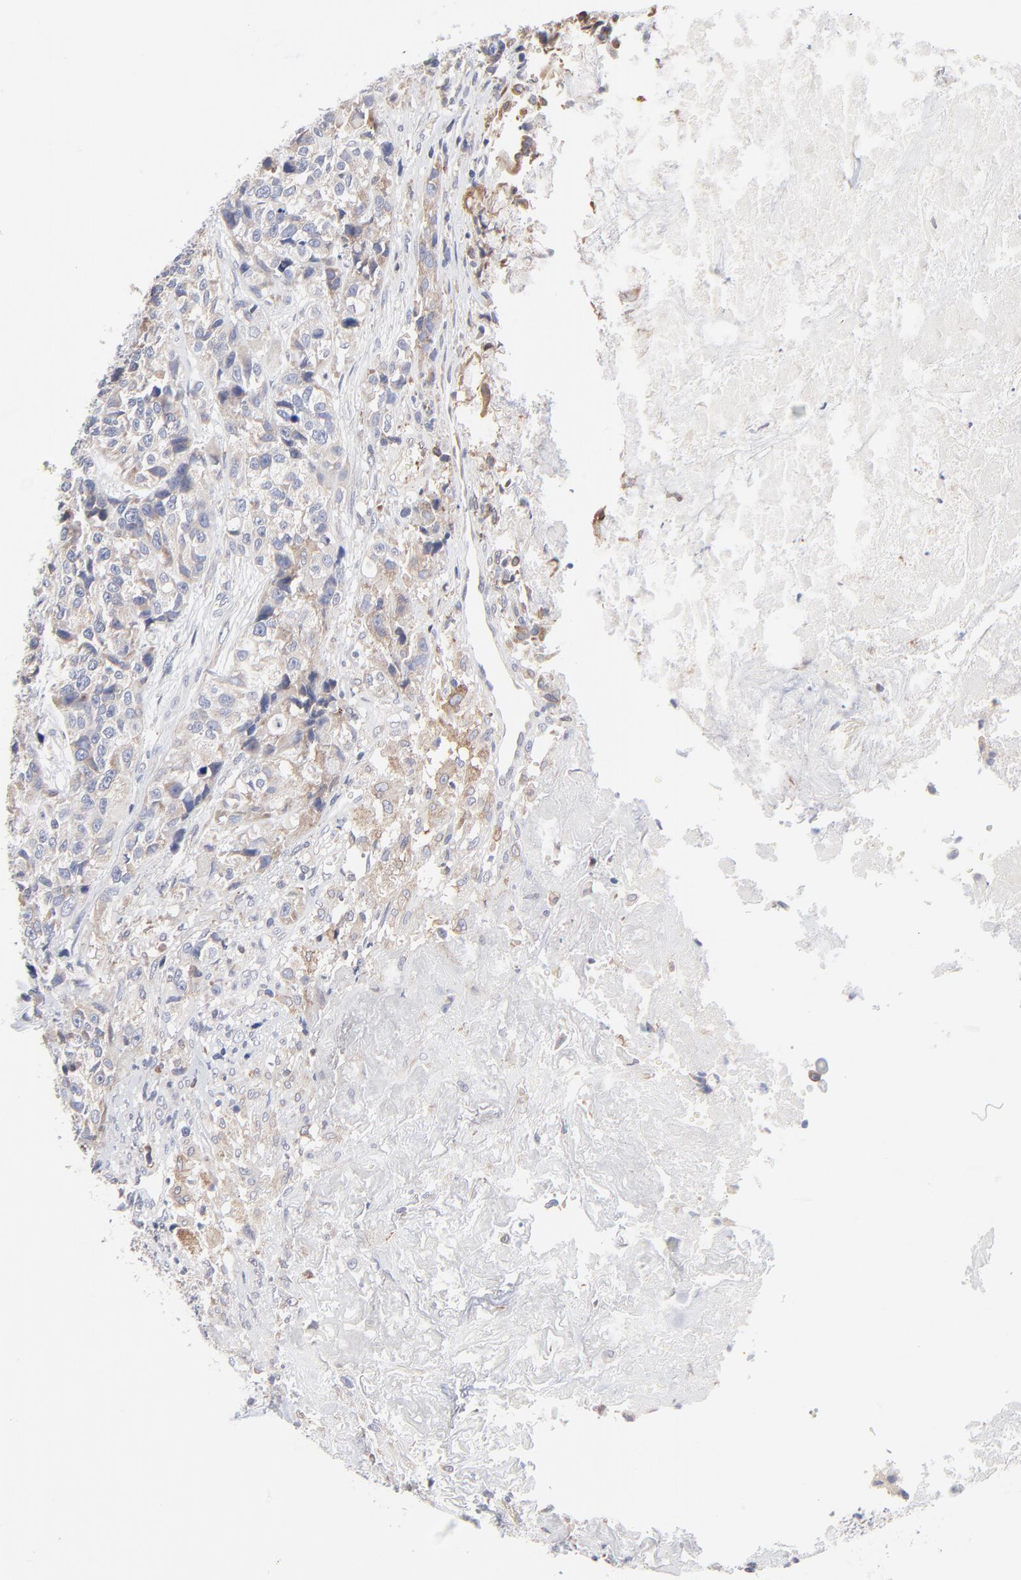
{"staining": {"intensity": "weak", "quantity": ">75%", "location": "cytoplasmic/membranous"}, "tissue": "urothelial cancer", "cell_type": "Tumor cells", "image_type": "cancer", "snomed": [{"axis": "morphology", "description": "Urothelial carcinoma, High grade"}, {"axis": "topography", "description": "Urinary bladder"}], "caption": "Urothelial cancer tissue shows weak cytoplasmic/membranous staining in about >75% of tumor cells, visualized by immunohistochemistry.", "gene": "TRIM22", "patient": {"sex": "female", "age": 81}}